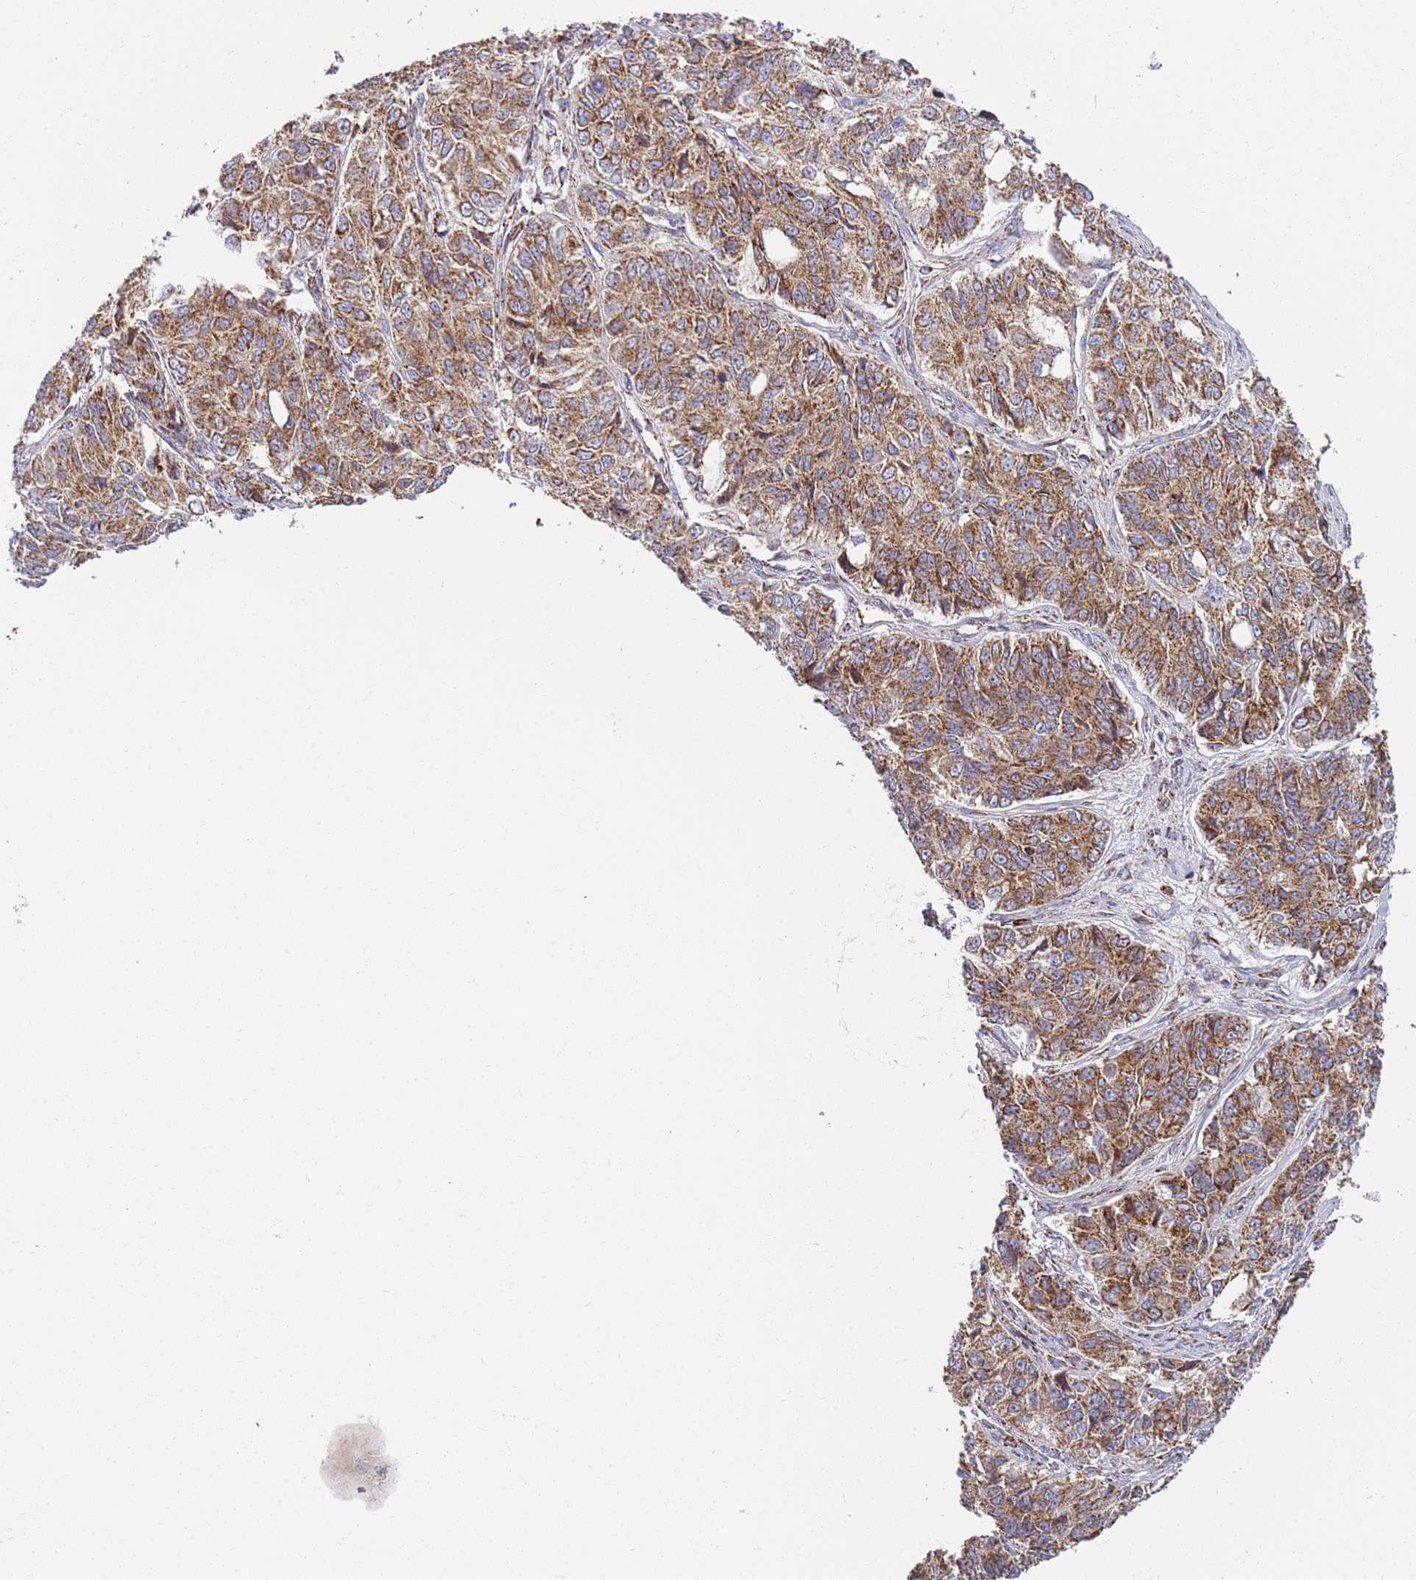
{"staining": {"intensity": "moderate", "quantity": ">75%", "location": "cytoplasmic/membranous"}, "tissue": "ovarian cancer", "cell_type": "Tumor cells", "image_type": "cancer", "snomed": [{"axis": "morphology", "description": "Carcinoma, endometroid"}, {"axis": "topography", "description": "Ovary"}], "caption": "Immunohistochemistry (IHC) (DAB (3,3'-diaminobenzidine)) staining of human endometroid carcinoma (ovarian) exhibits moderate cytoplasmic/membranous protein expression in approximately >75% of tumor cells. Nuclei are stained in blue.", "gene": "ATP5PD", "patient": {"sex": "female", "age": 51}}